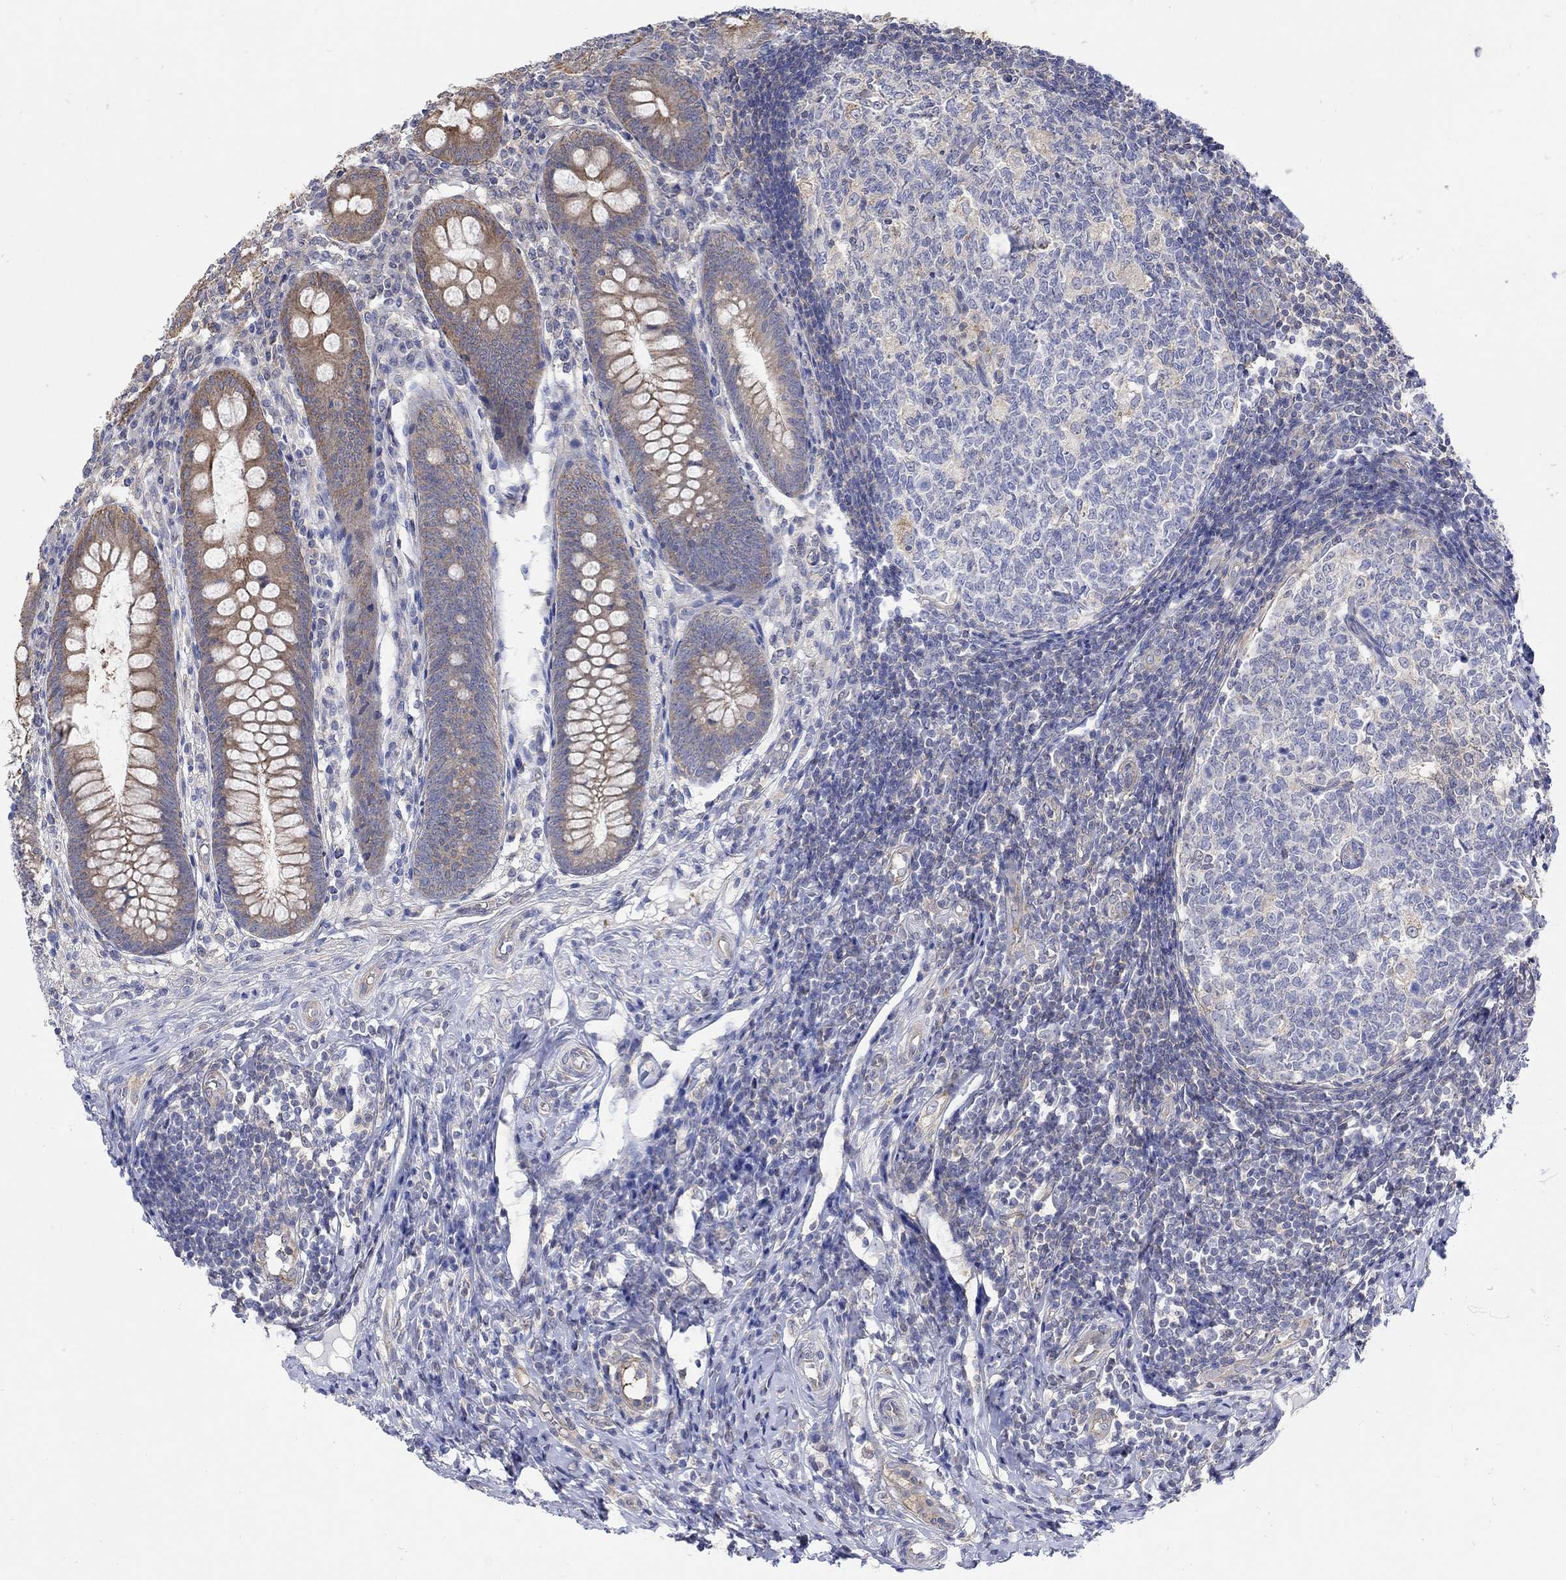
{"staining": {"intensity": "moderate", "quantity": "25%-75%", "location": "cytoplasmic/membranous"}, "tissue": "appendix", "cell_type": "Glandular cells", "image_type": "normal", "snomed": [{"axis": "morphology", "description": "Normal tissue, NOS"}, {"axis": "morphology", "description": "Inflammation, NOS"}, {"axis": "topography", "description": "Appendix"}], "caption": "Moderate cytoplasmic/membranous protein staining is present in about 25%-75% of glandular cells in appendix.", "gene": "TEKT3", "patient": {"sex": "male", "age": 16}}